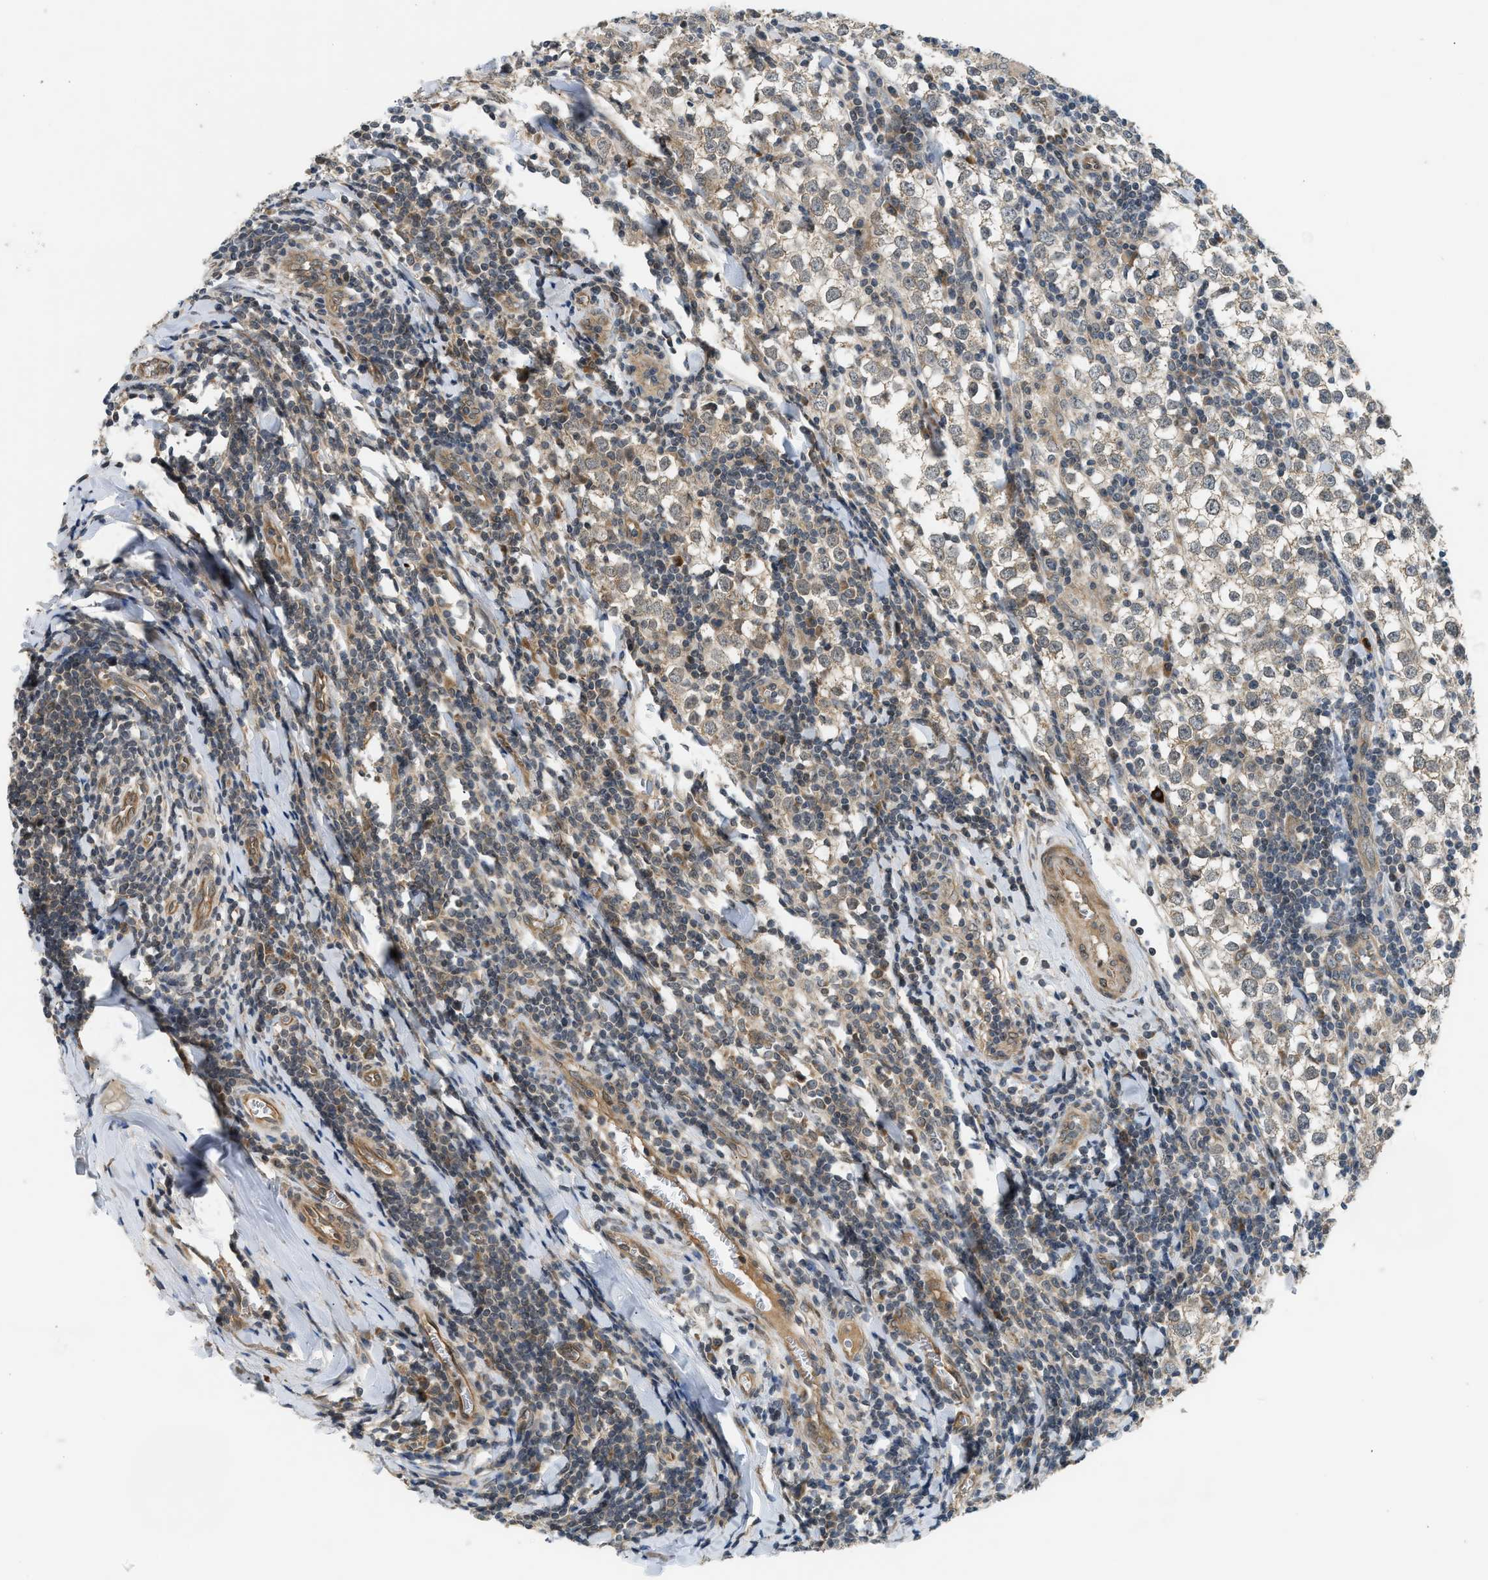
{"staining": {"intensity": "weak", "quantity": "<25%", "location": "cytoplasmic/membranous"}, "tissue": "testis cancer", "cell_type": "Tumor cells", "image_type": "cancer", "snomed": [{"axis": "morphology", "description": "Seminoma, NOS"}, {"axis": "morphology", "description": "Carcinoma, Embryonal, NOS"}, {"axis": "topography", "description": "Testis"}], "caption": "Immunohistochemical staining of human seminoma (testis) shows no significant positivity in tumor cells. Nuclei are stained in blue.", "gene": "ADCY8", "patient": {"sex": "male", "age": 36}}